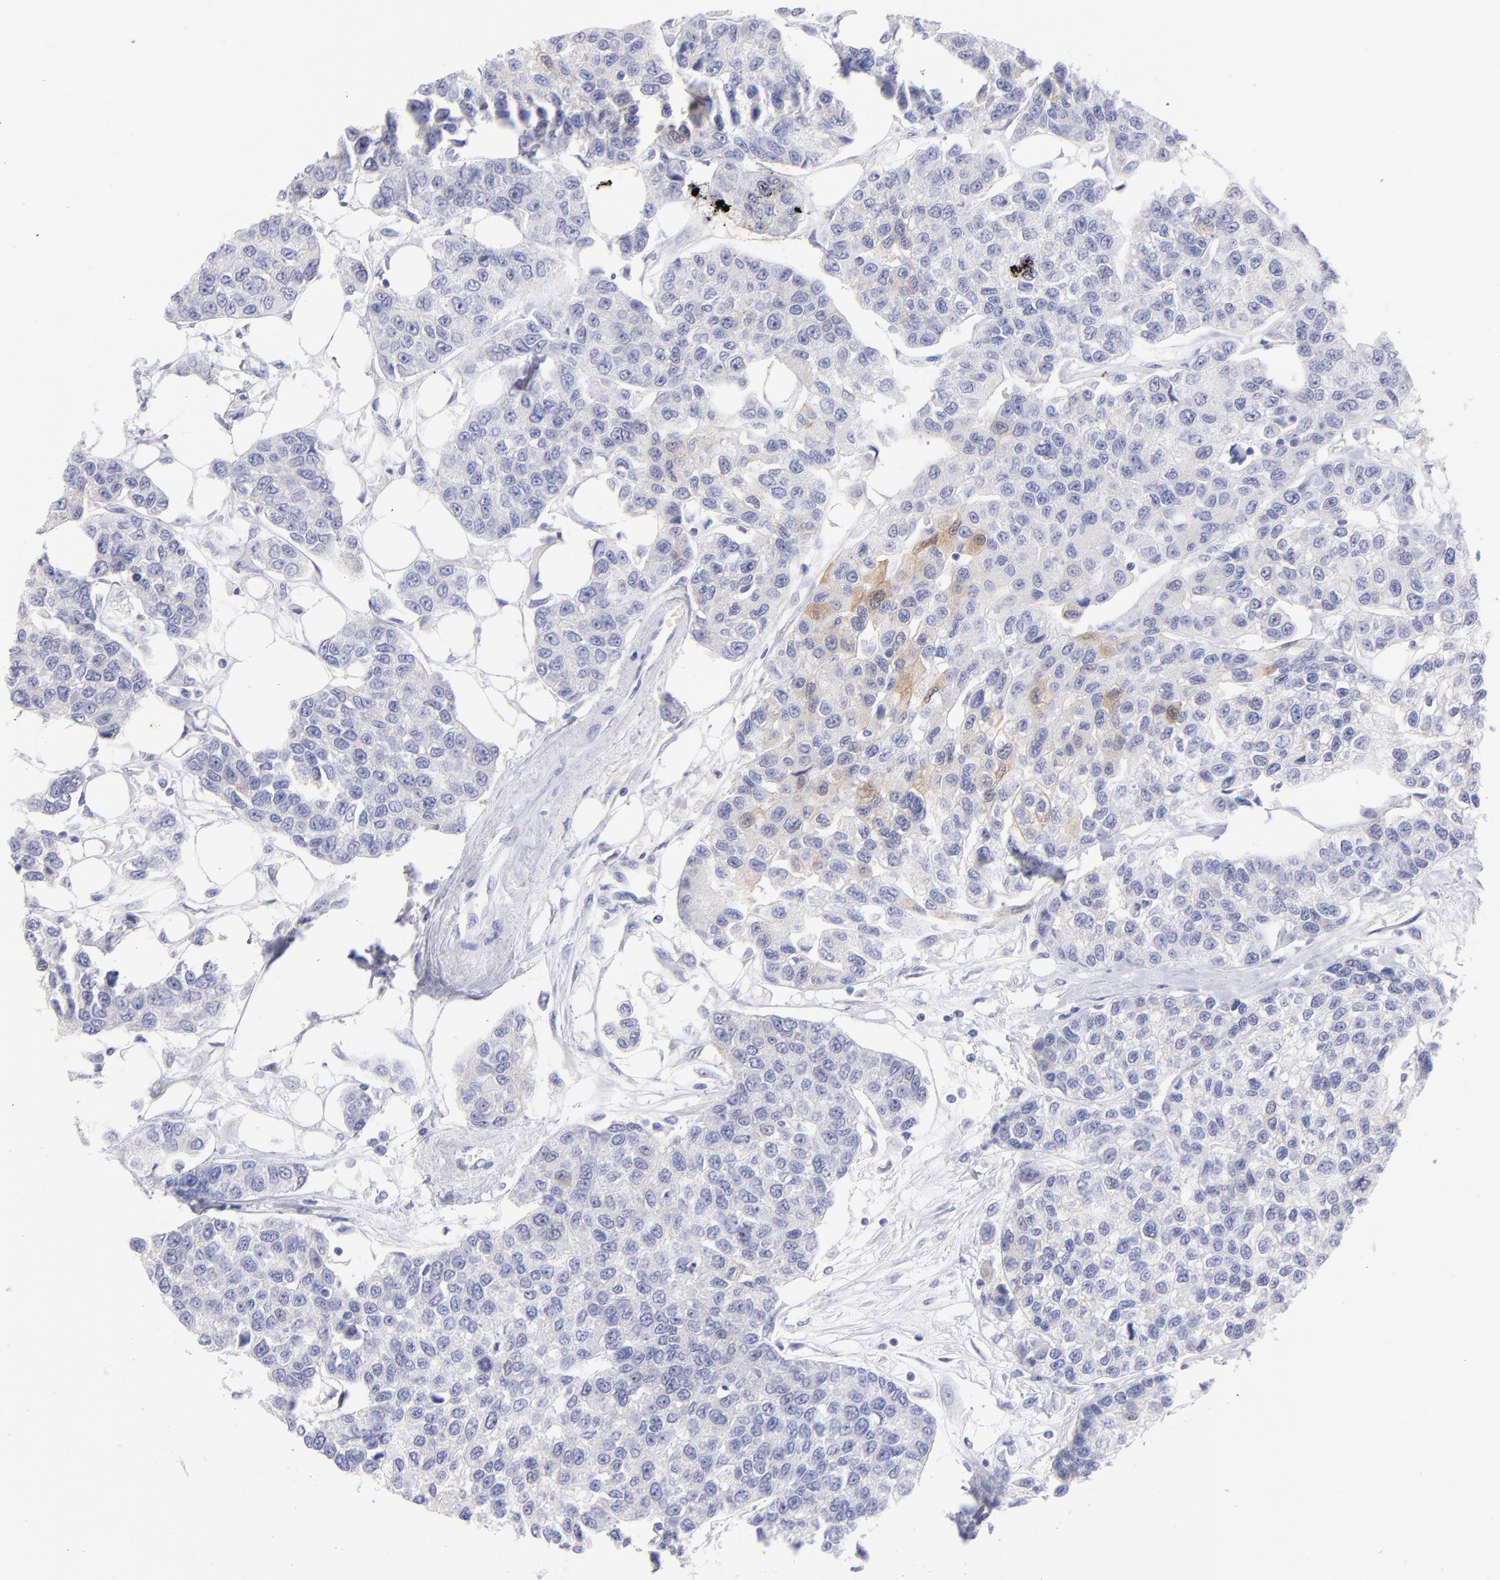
{"staining": {"intensity": "weak", "quantity": "<25%", "location": "cytoplasmic/membranous"}, "tissue": "breast cancer", "cell_type": "Tumor cells", "image_type": "cancer", "snomed": [{"axis": "morphology", "description": "Duct carcinoma"}, {"axis": "topography", "description": "Breast"}], "caption": "Immunohistochemistry image of invasive ductal carcinoma (breast) stained for a protein (brown), which demonstrates no expression in tumor cells. (DAB (3,3'-diaminobenzidine) IHC, high magnification).", "gene": "SCGN", "patient": {"sex": "female", "age": 51}}